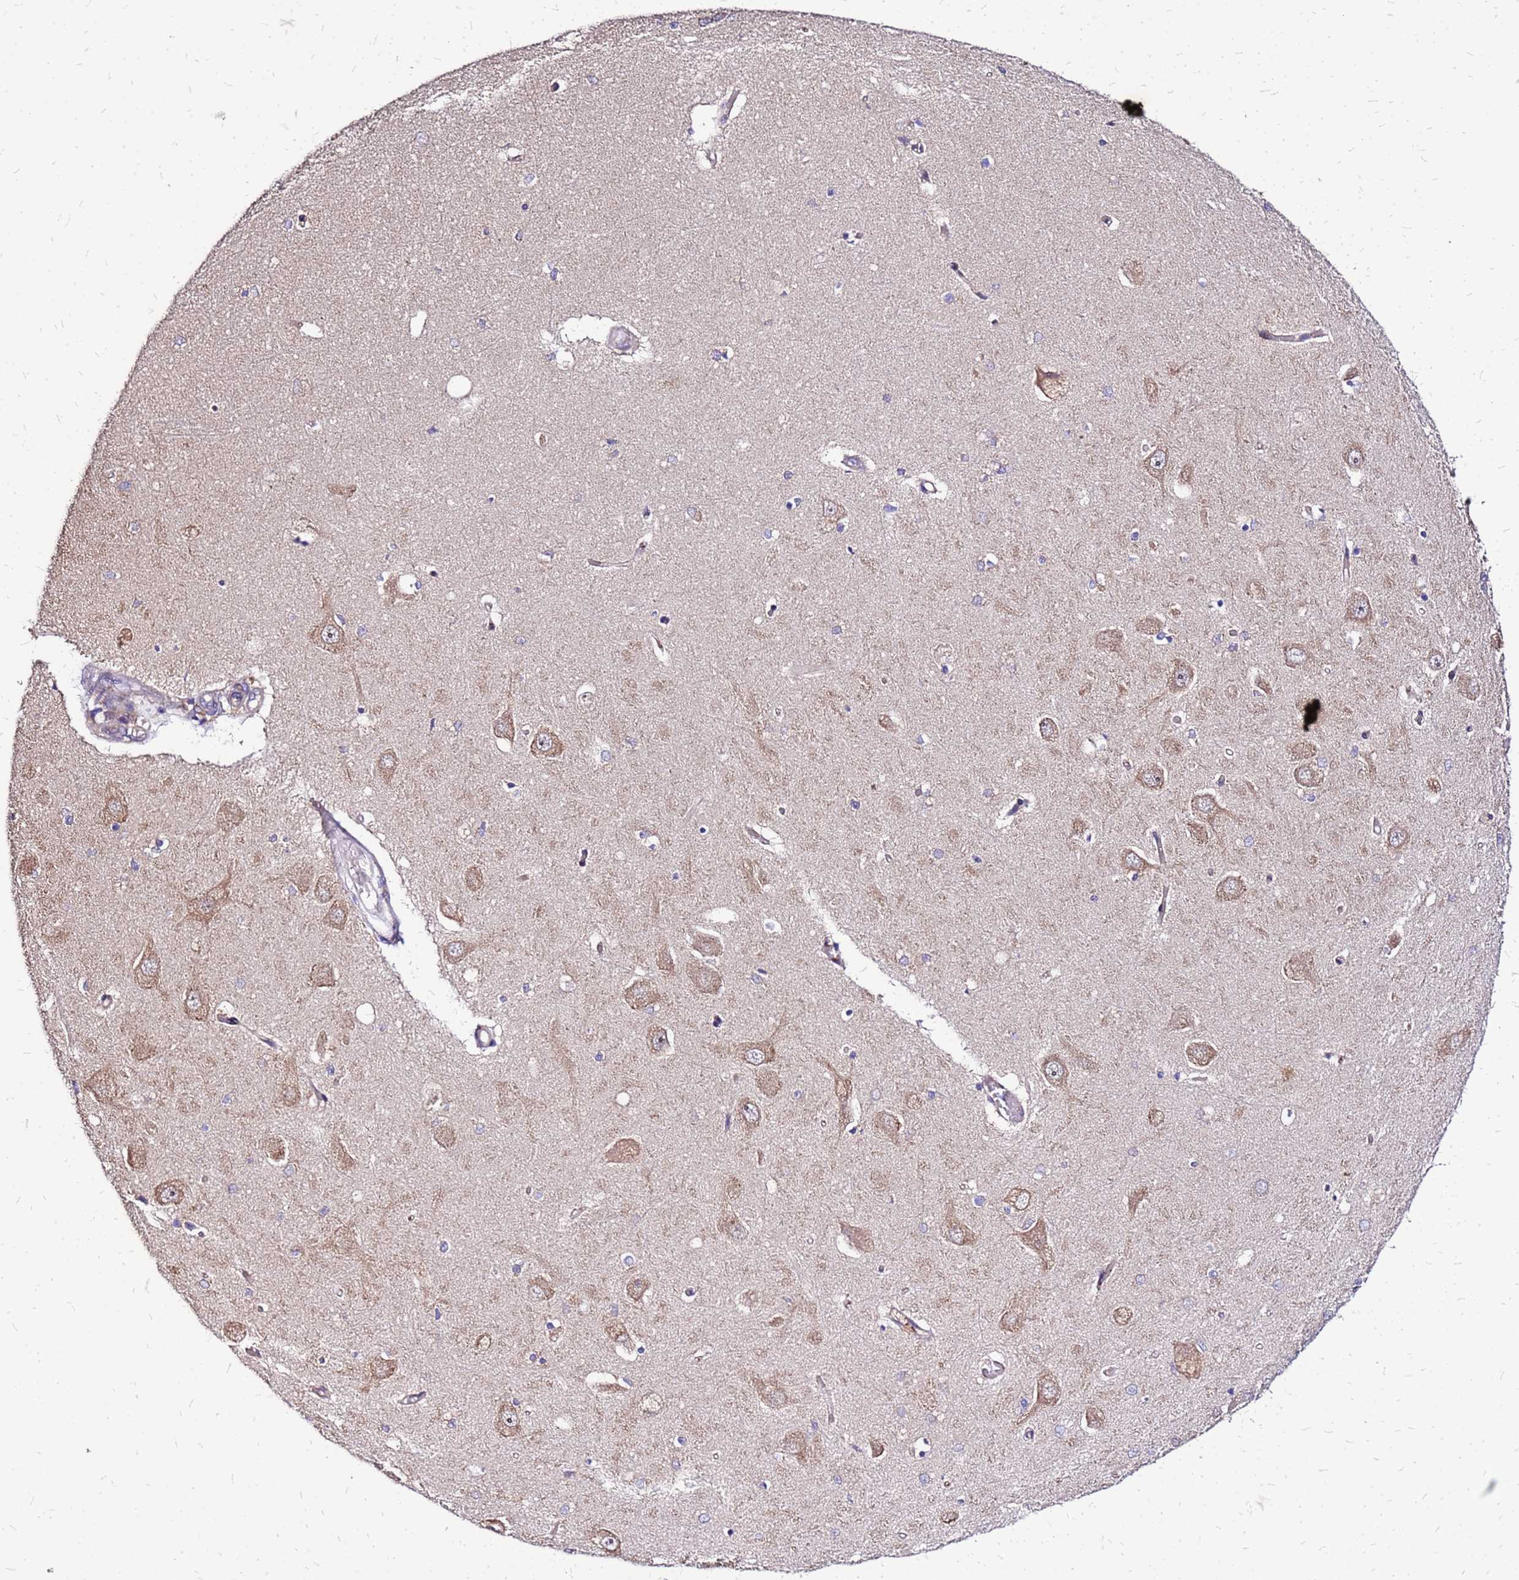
{"staining": {"intensity": "negative", "quantity": "none", "location": "none"}, "tissue": "hippocampus", "cell_type": "Glial cells", "image_type": "normal", "snomed": [{"axis": "morphology", "description": "Normal tissue, NOS"}, {"axis": "topography", "description": "Hippocampus"}], "caption": "Immunohistochemistry (IHC) image of benign hippocampus: human hippocampus stained with DAB displays no significant protein positivity in glial cells.", "gene": "VMO1", "patient": {"sex": "male", "age": 45}}